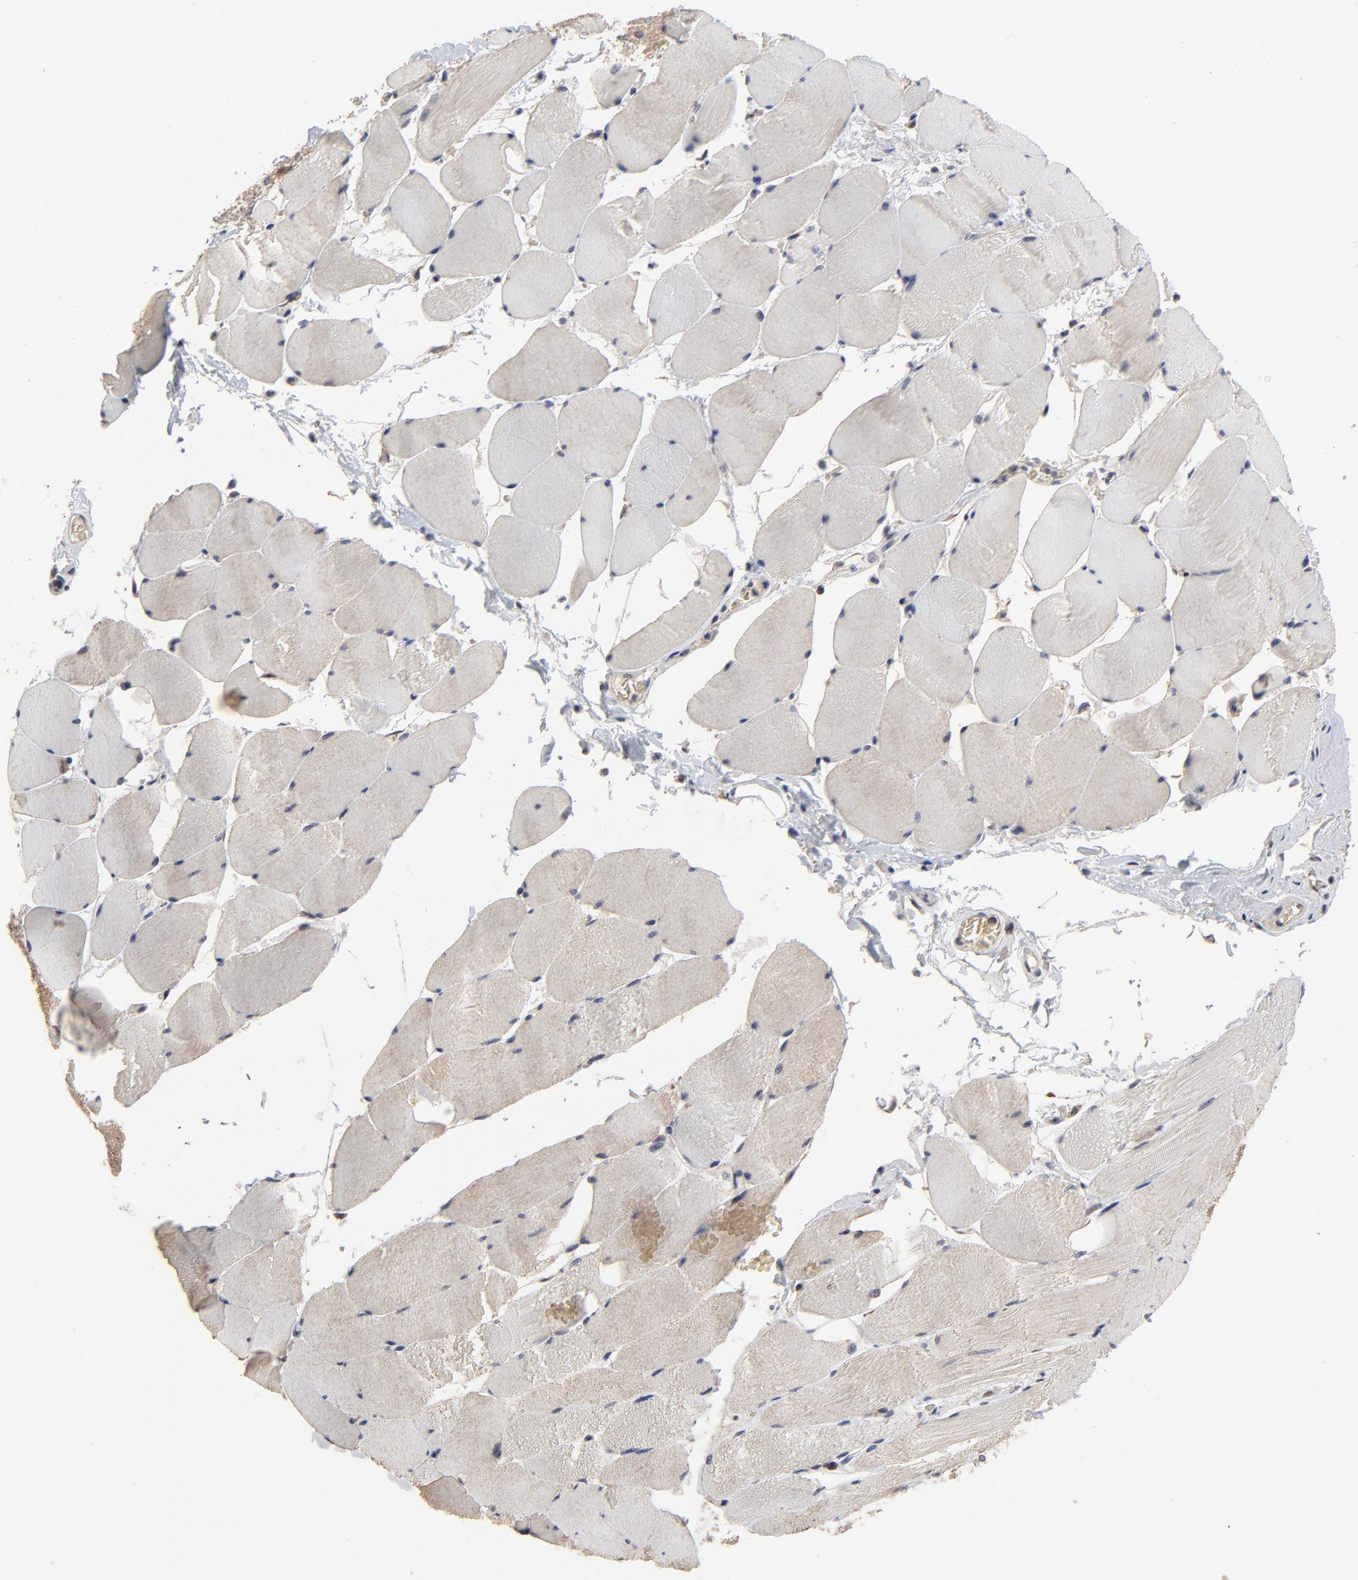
{"staining": {"intensity": "negative", "quantity": "none", "location": "none"}, "tissue": "skeletal muscle", "cell_type": "Myocytes", "image_type": "normal", "snomed": [{"axis": "morphology", "description": "Normal tissue, NOS"}, {"axis": "topography", "description": "Skeletal muscle"}], "caption": "High magnification brightfield microscopy of benign skeletal muscle stained with DAB (brown) and counterstained with hematoxylin (blue): myocytes show no significant positivity.", "gene": "FRMD8", "patient": {"sex": "male", "age": 62}}